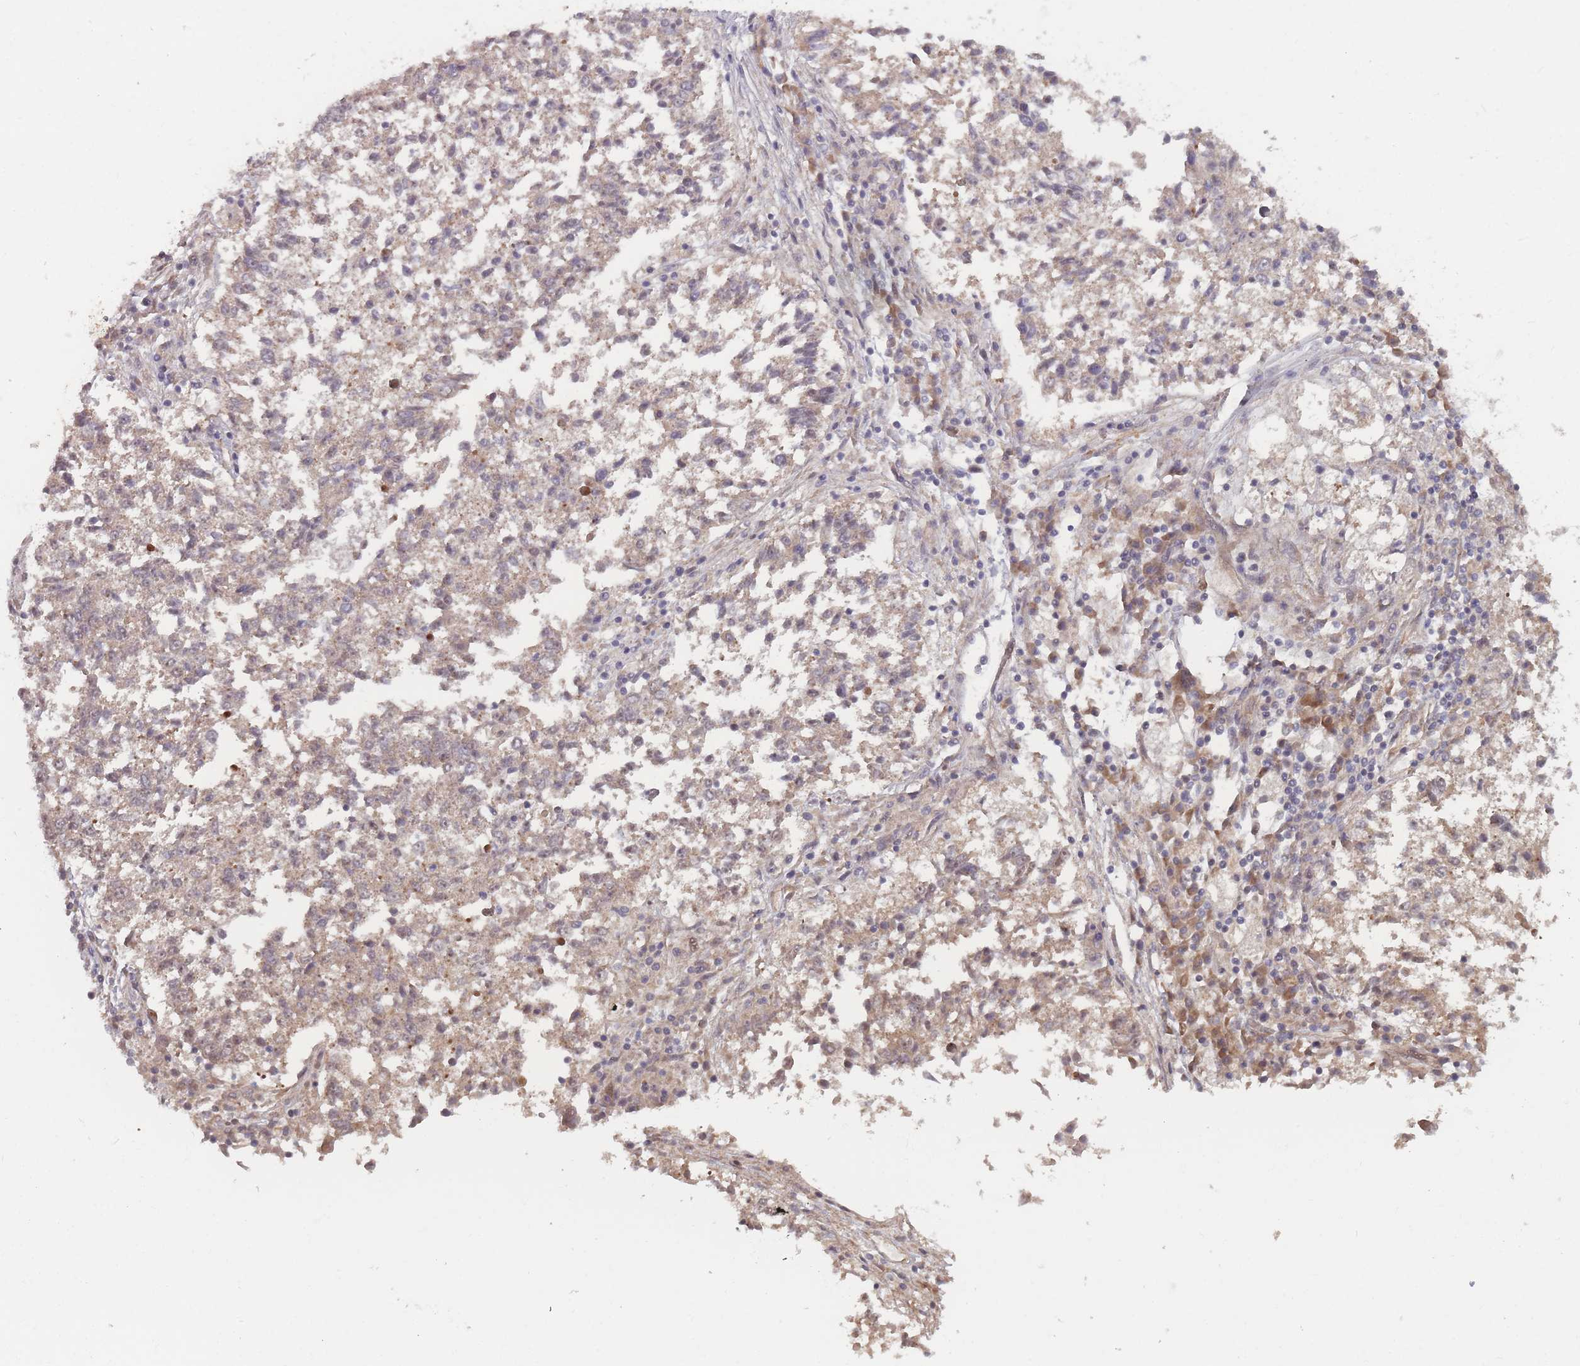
{"staining": {"intensity": "weak", "quantity": ">75%", "location": "cytoplasmic/membranous"}, "tissue": "lung cancer", "cell_type": "Tumor cells", "image_type": "cancer", "snomed": [{"axis": "morphology", "description": "Squamous cell carcinoma, NOS"}, {"axis": "topography", "description": "Lung"}], "caption": "Protein positivity by immunohistochemistry shows weak cytoplasmic/membranous expression in approximately >75% of tumor cells in lung cancer. Nuclei are stained in blue.", "gene": "RPS18", "patient": {"sex": "male", "age": 73}}